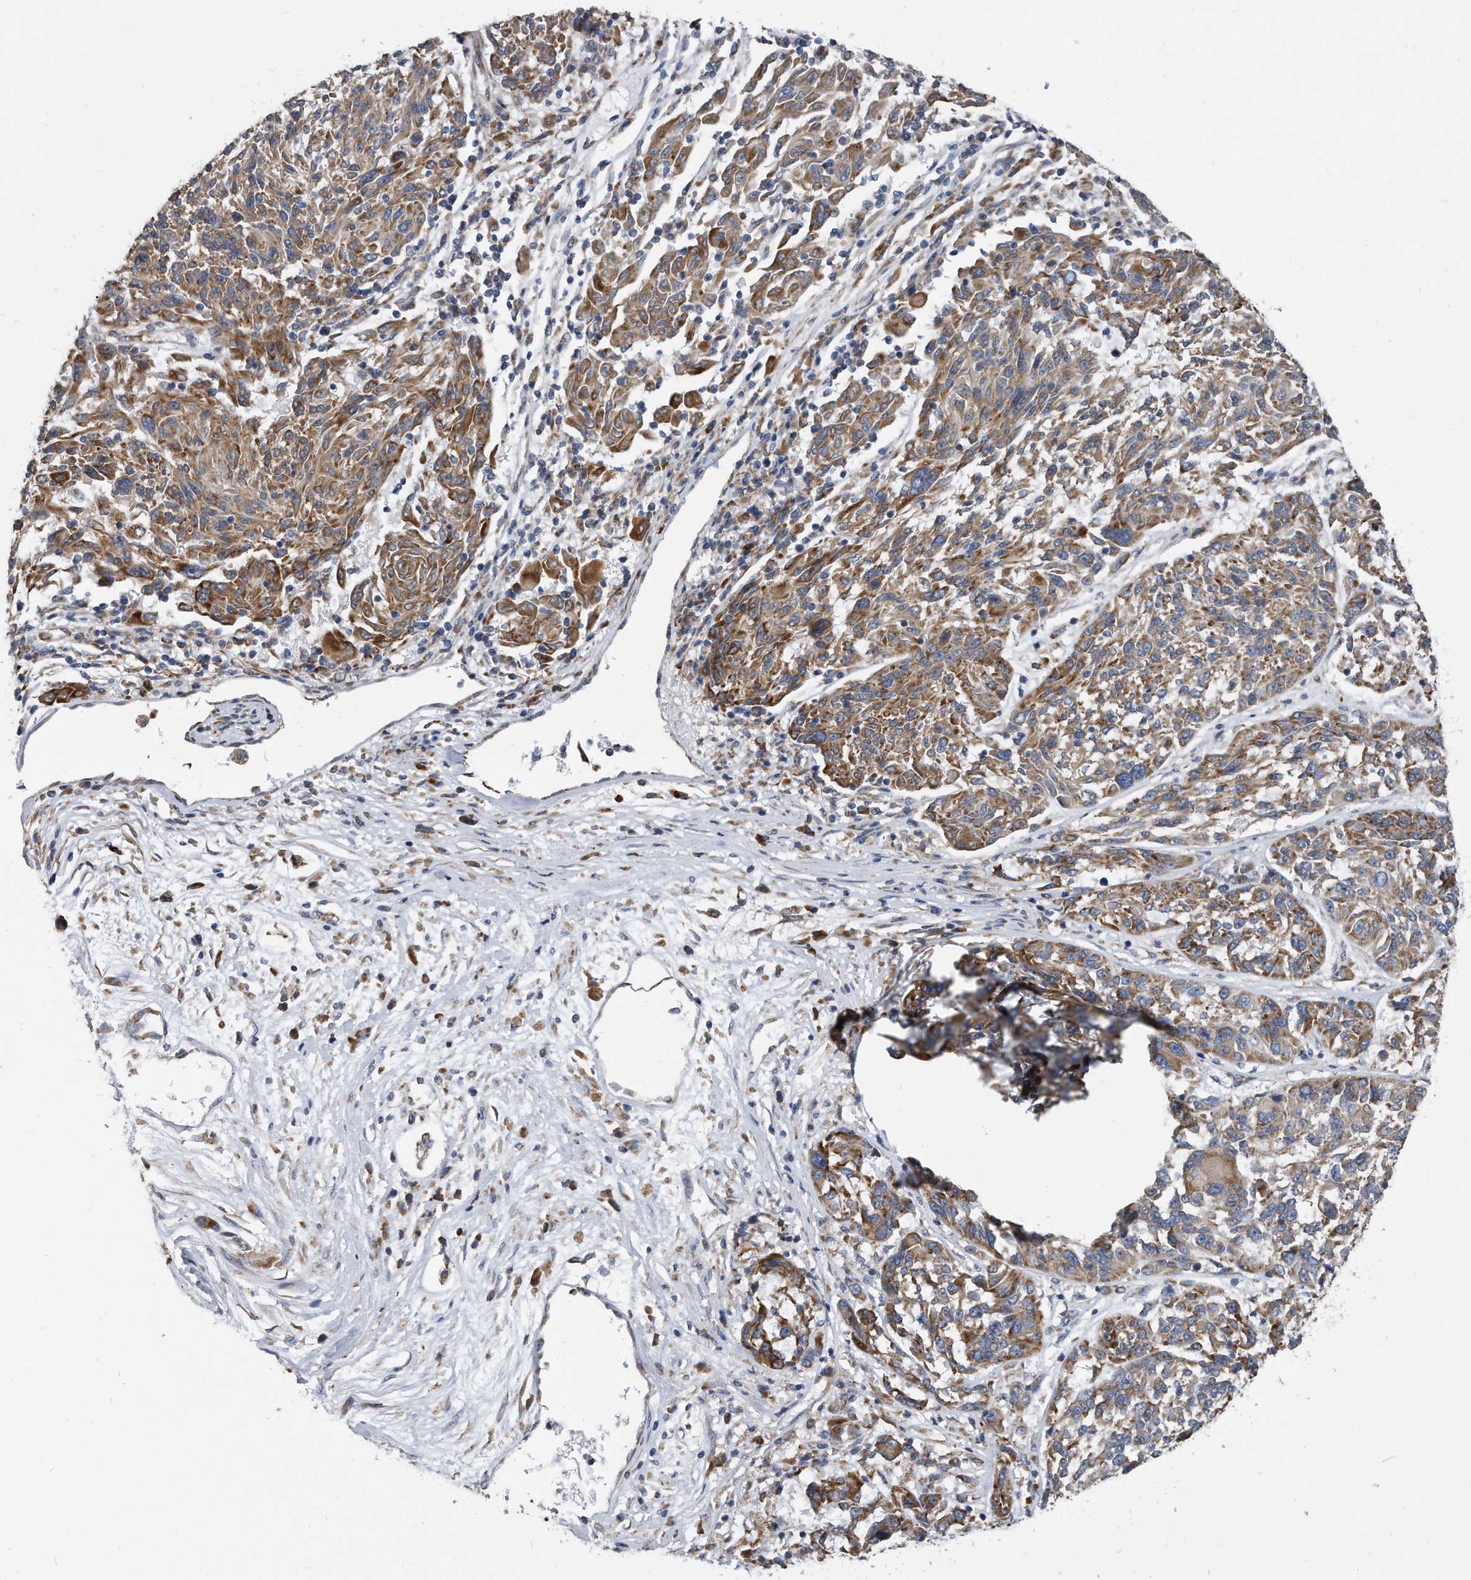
{"staining": {"intensity": "moderate", "quantity": ">75%", "location": "cytoplasmic/membranous"}, "tissue": "melanoma", "cell_type": "Tumor cells", "image_type": "cancer", "snomed": [{"axis": "morphology", "description": "Malignant melanoma, NOS"}, {"axis": "topography", "description": "Skin"}], "caption": "Approximately >75% of tumor cells in melanoma display moderate cytoplasmic/membranous protein positivity as visualized by brown immunohistochemical staining.", "gene": "CCDC47", "patient": {"sex": "male", "age": 53}}